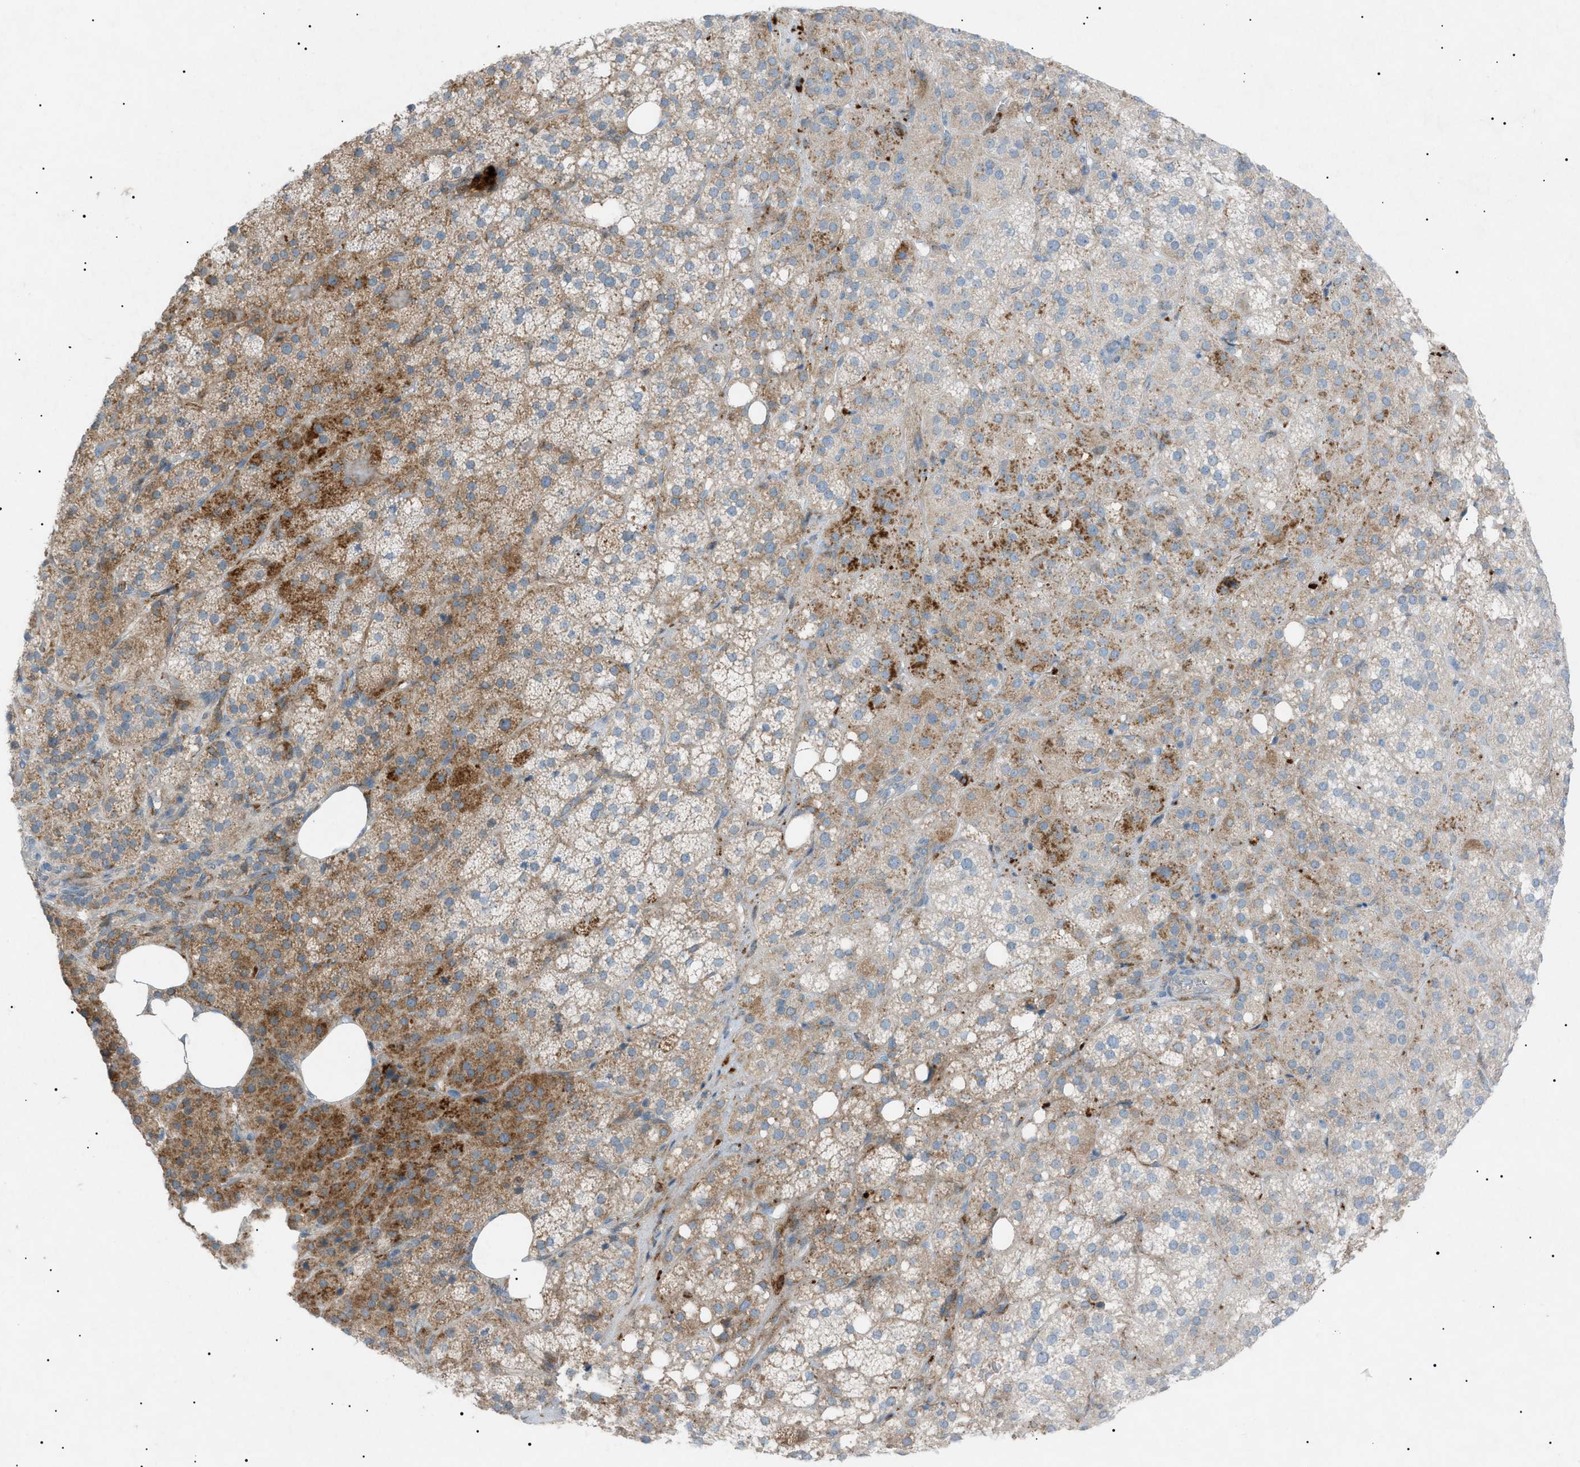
{"staining": {"intensity": "moderate", "quantity": ">75%", "location": "cytoplasmic/membranous"}, "tissue": "adrenal gland", "cell_type": "Glandular cells", "image_type": "normal", "snomed": [{"axis": "morphology", "description": "Normal tissue, NOS"}, {"axis": "topography", "description": "Adrenal gland"}], "caption": "Unremarkable adrenal gland exhibits moderate cytoplasmic/membranous expression in about >75% of glandular cells, visualized by immunohistochemistry.", "gene": "BTK", "patient": {"sex": "female", "age": 59}}